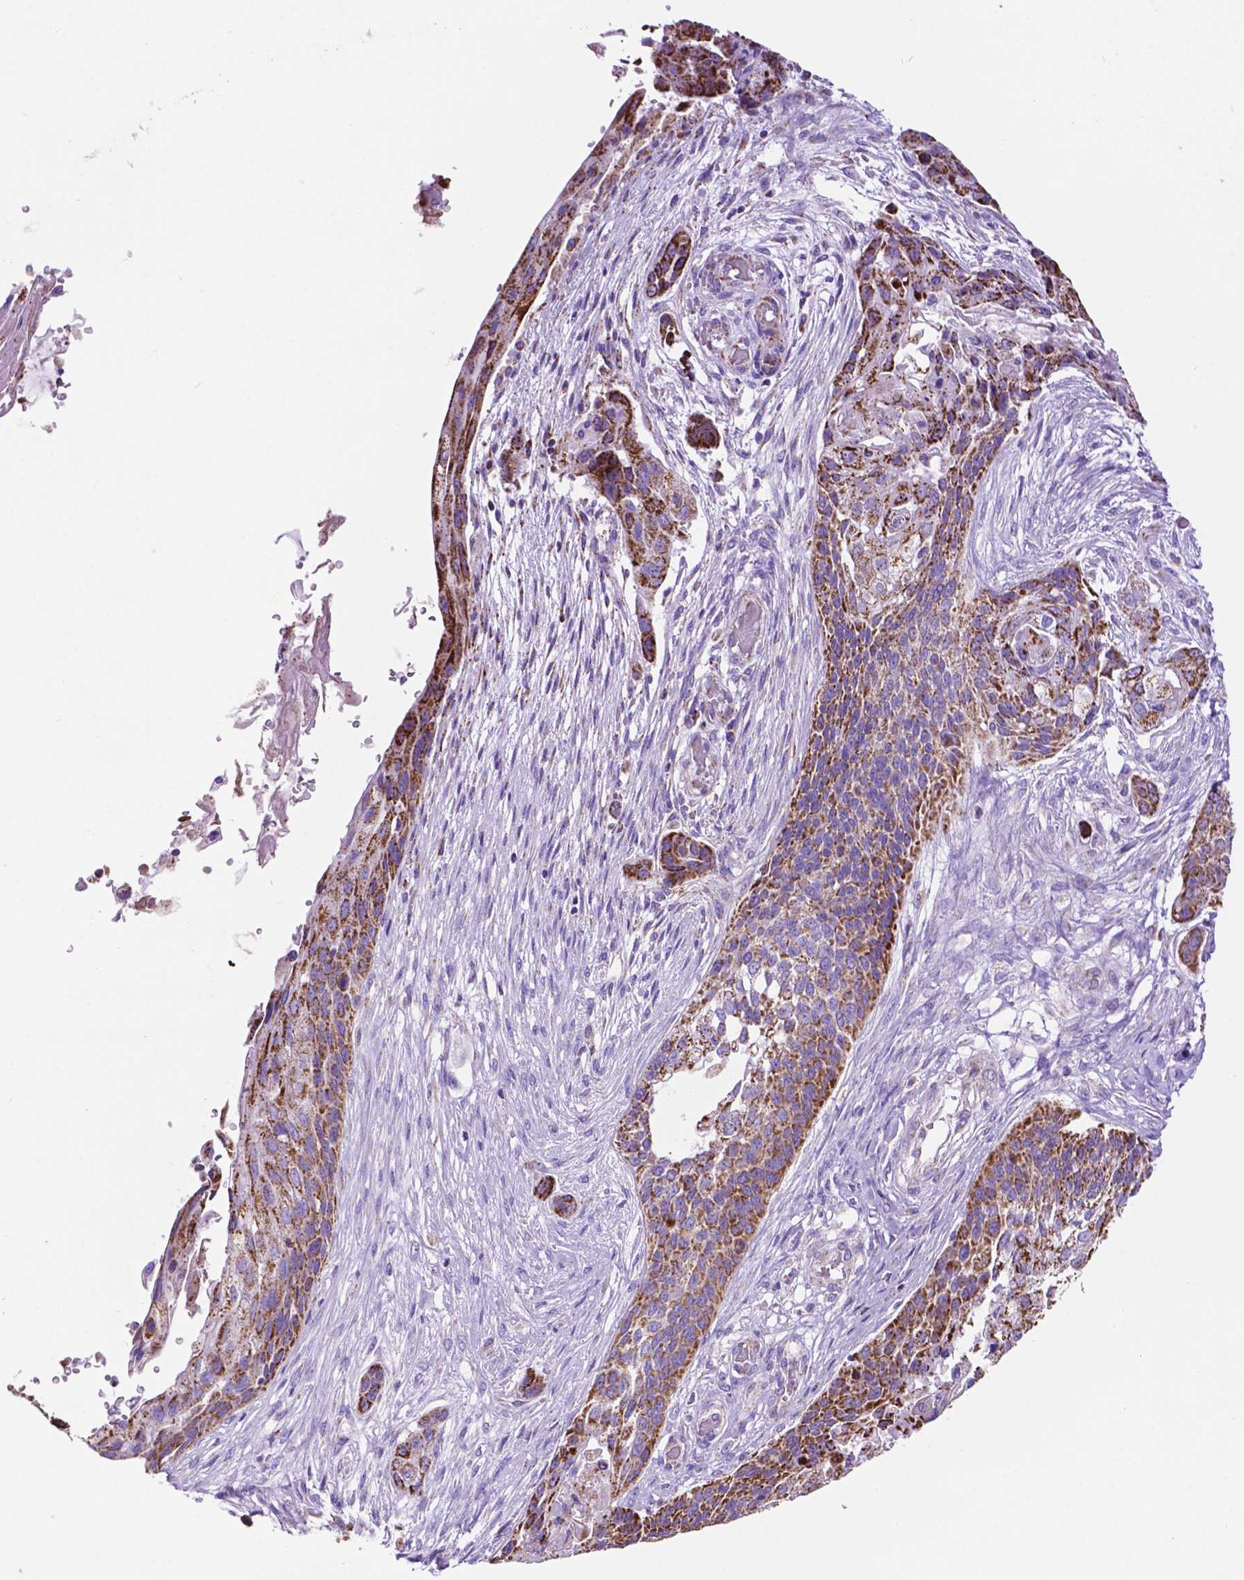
{"staining": {"intensity": "strong", "quantity": ">75%", "location": "cytoplasmic/membranous"}, "tissue": "lung cancer", "cell_type": "Tumor cells", "image_type": "cancer", "snomed": [{"axis": "morphology", "description": "Squamous cell carcinoma, NOS"}, {"axis": "topography", "description": "Lung"}], "caption": "The histopathology image shows immunohistochemical staining of squamous cell carcinoma (lung). There is strong cytoplasmic/membranous expression is present in approximately >75% of tumor cells.", "gene": "GDPD5", "patient": {"sex": "male", "age": 69}}